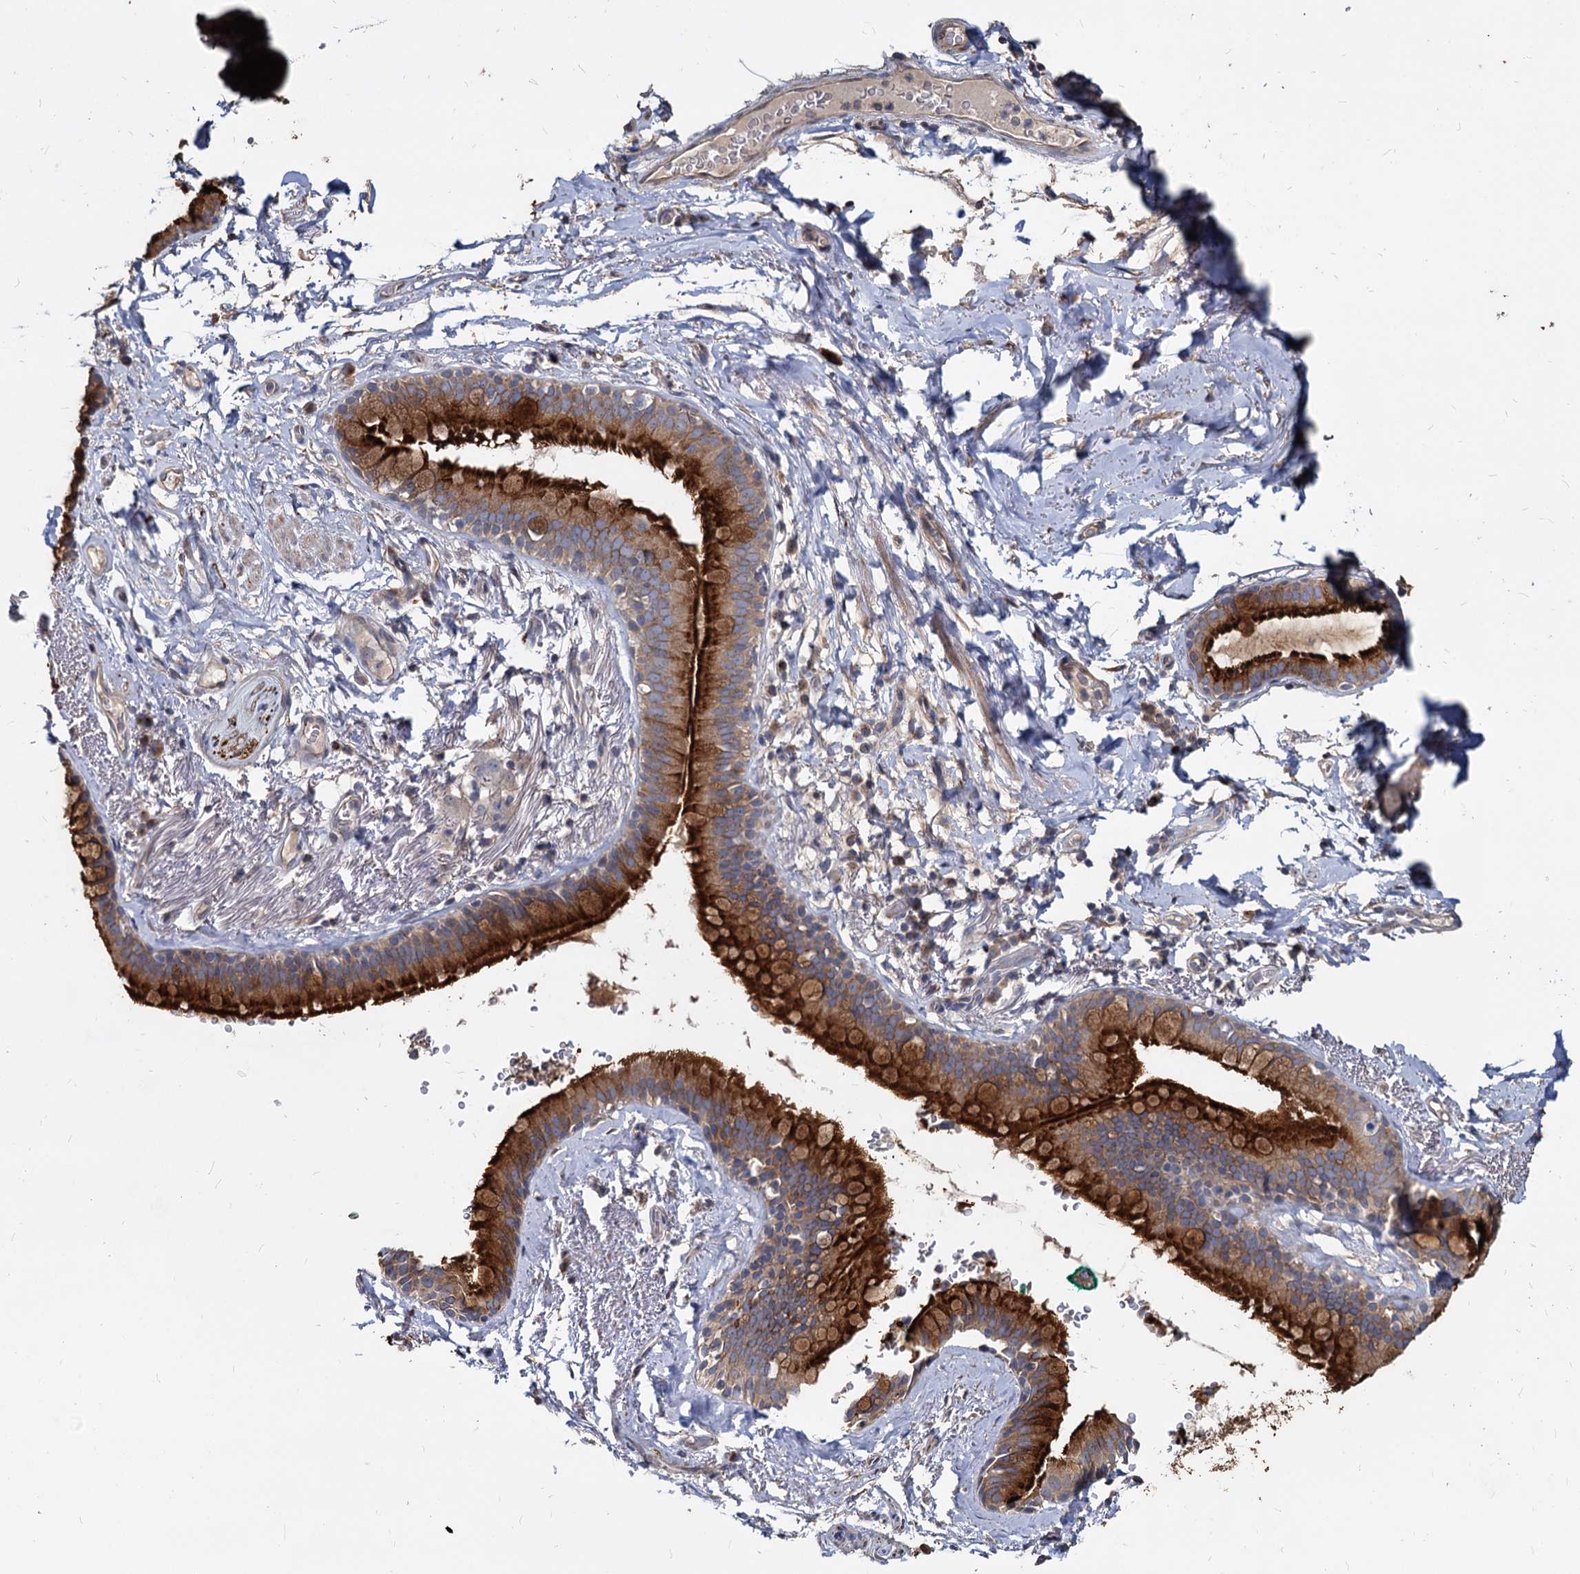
{"staining": {"intensity": "moderate", "quantity": "<25%", "location": "cytoplasmic/membranous"}, "tissue": "adipose tissue", "cell_type": "Adipocytes", "image_type": "normal", "snomed": [{"axis": "morphology", "description": "Normal tissue, NOS"}, {"axis": "topography", "description": "Lymph node"}, {"axis": "topography", "description": "Bronchus"}], "caption": "This is a histology image of immunohistochemistry (IHC) staining of unremarkable adipose tissue, which shows moderate staining in the cytoplasmic/membranous of adipocytes.", "gene": "DEPDC4", "patient": {"sex": "male", "age": 63}}